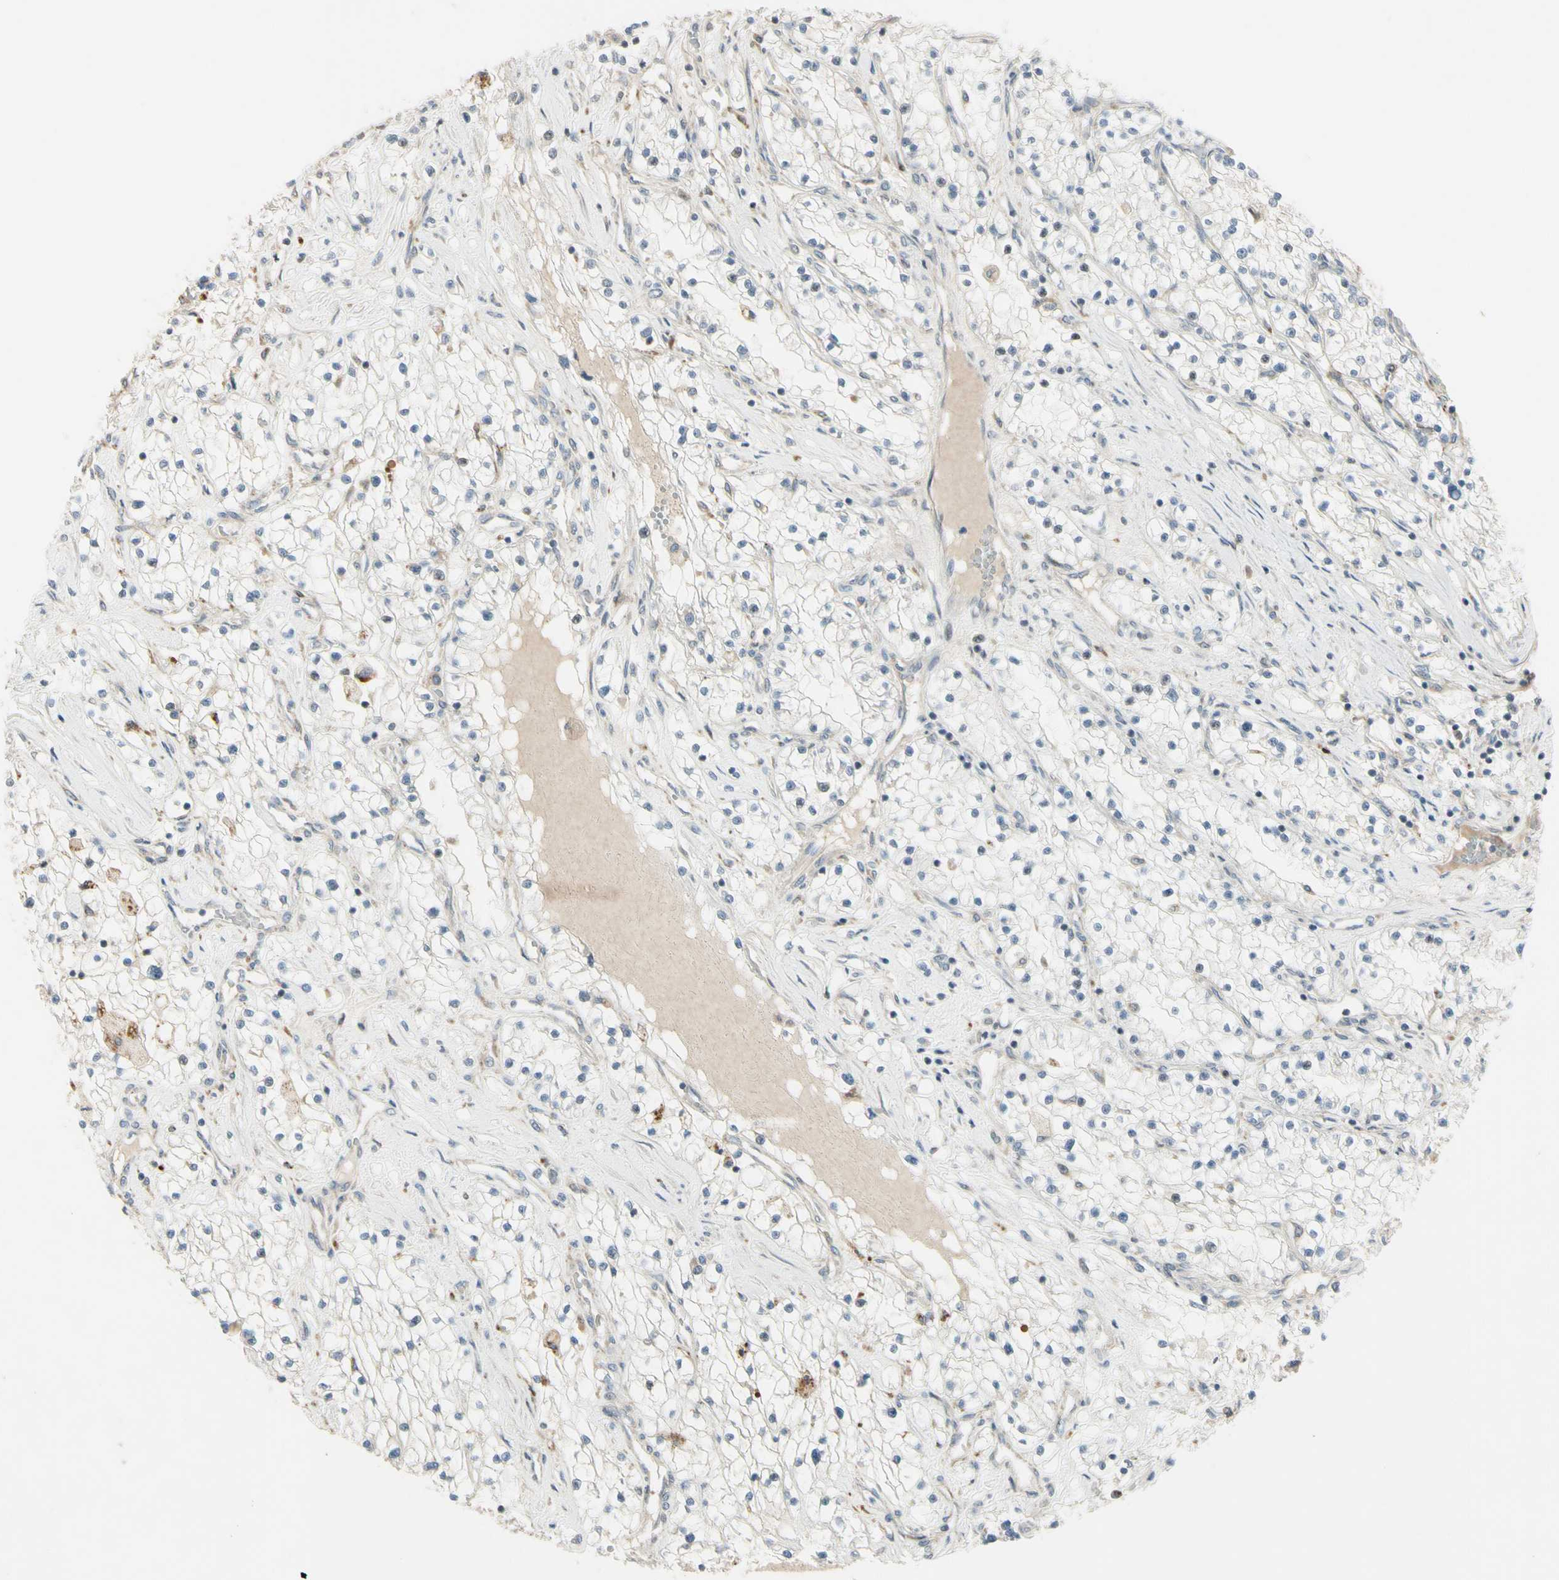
{"staining": {"intensity": "negative", "quantity": "none", "location": "none"}, "tissue": "renal cancer", "cell_type": "Tumor cells", "image_type": "cancer", "snomed": [{"axis": "morphology", "description": "Adenocarcinoma, NOS"}, {"axis": "topography", "description": "Kidney"}], "caption": "An immunohistochemistry (IHC) micrograph of renal adenocarcinoma is shown. There is no staining in tumor cells of renal adenocarcinoma. The staining is performed using DAB brown chromogen with nuclei counter-stained in using hematoxylin.", "gene": "NDFIP1", "patient": {"sex": "male", "age": 68}}